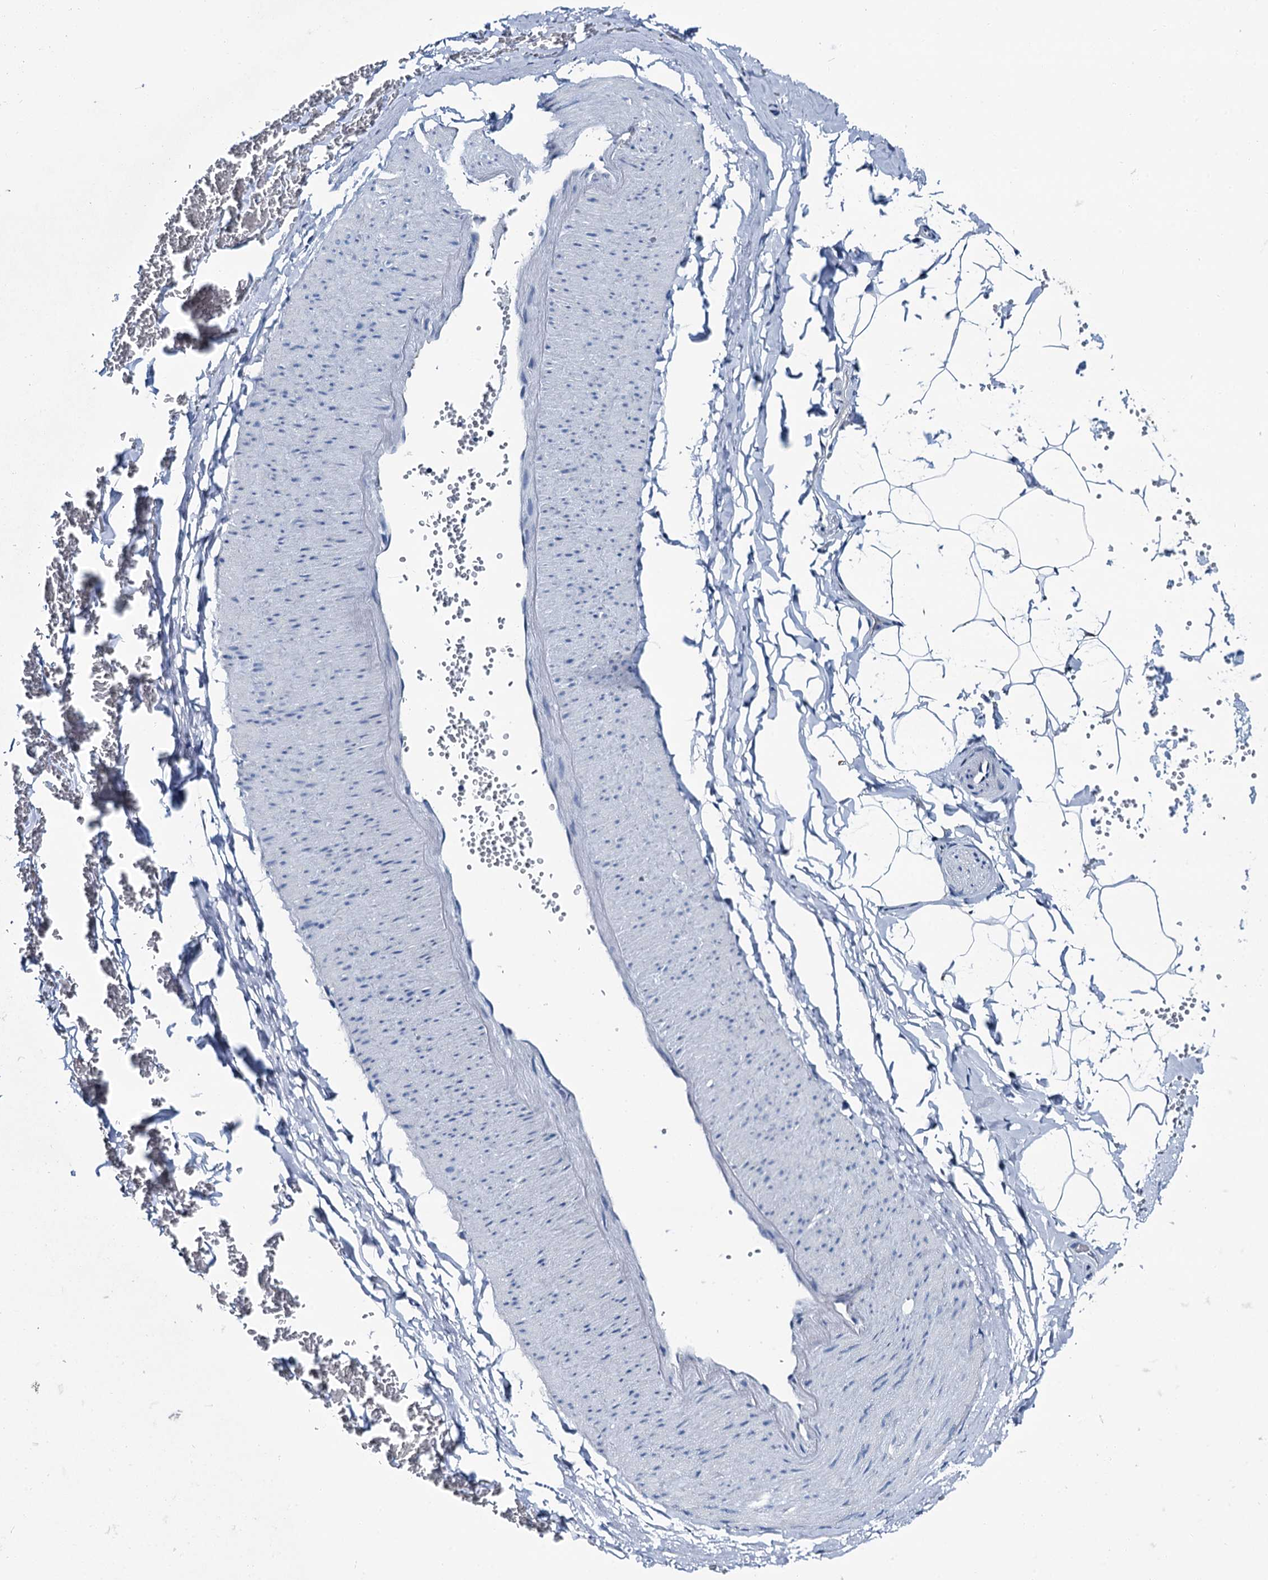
{"staining": {"intensity": "negative", "quantity": "none", "location": "none"}, "tissue": "adipose tissue", "cell_type": "Adipocytes", "image_type": "normal", "snomed": [{"axis": "morphology", "description": "Normal tissue, NOS"}, {"axis": "topography", "description": "Gallbladder"}, {"axis": "topography", "description": "Peripheral nerve tissue"}], "caption": "Image shows no significant protein staining in adipocytes of unremarkable adipose tissue. Nuclei are stained in blue.", "gene": "MIOX", "patient": {"sex": "male", "age": 38}}